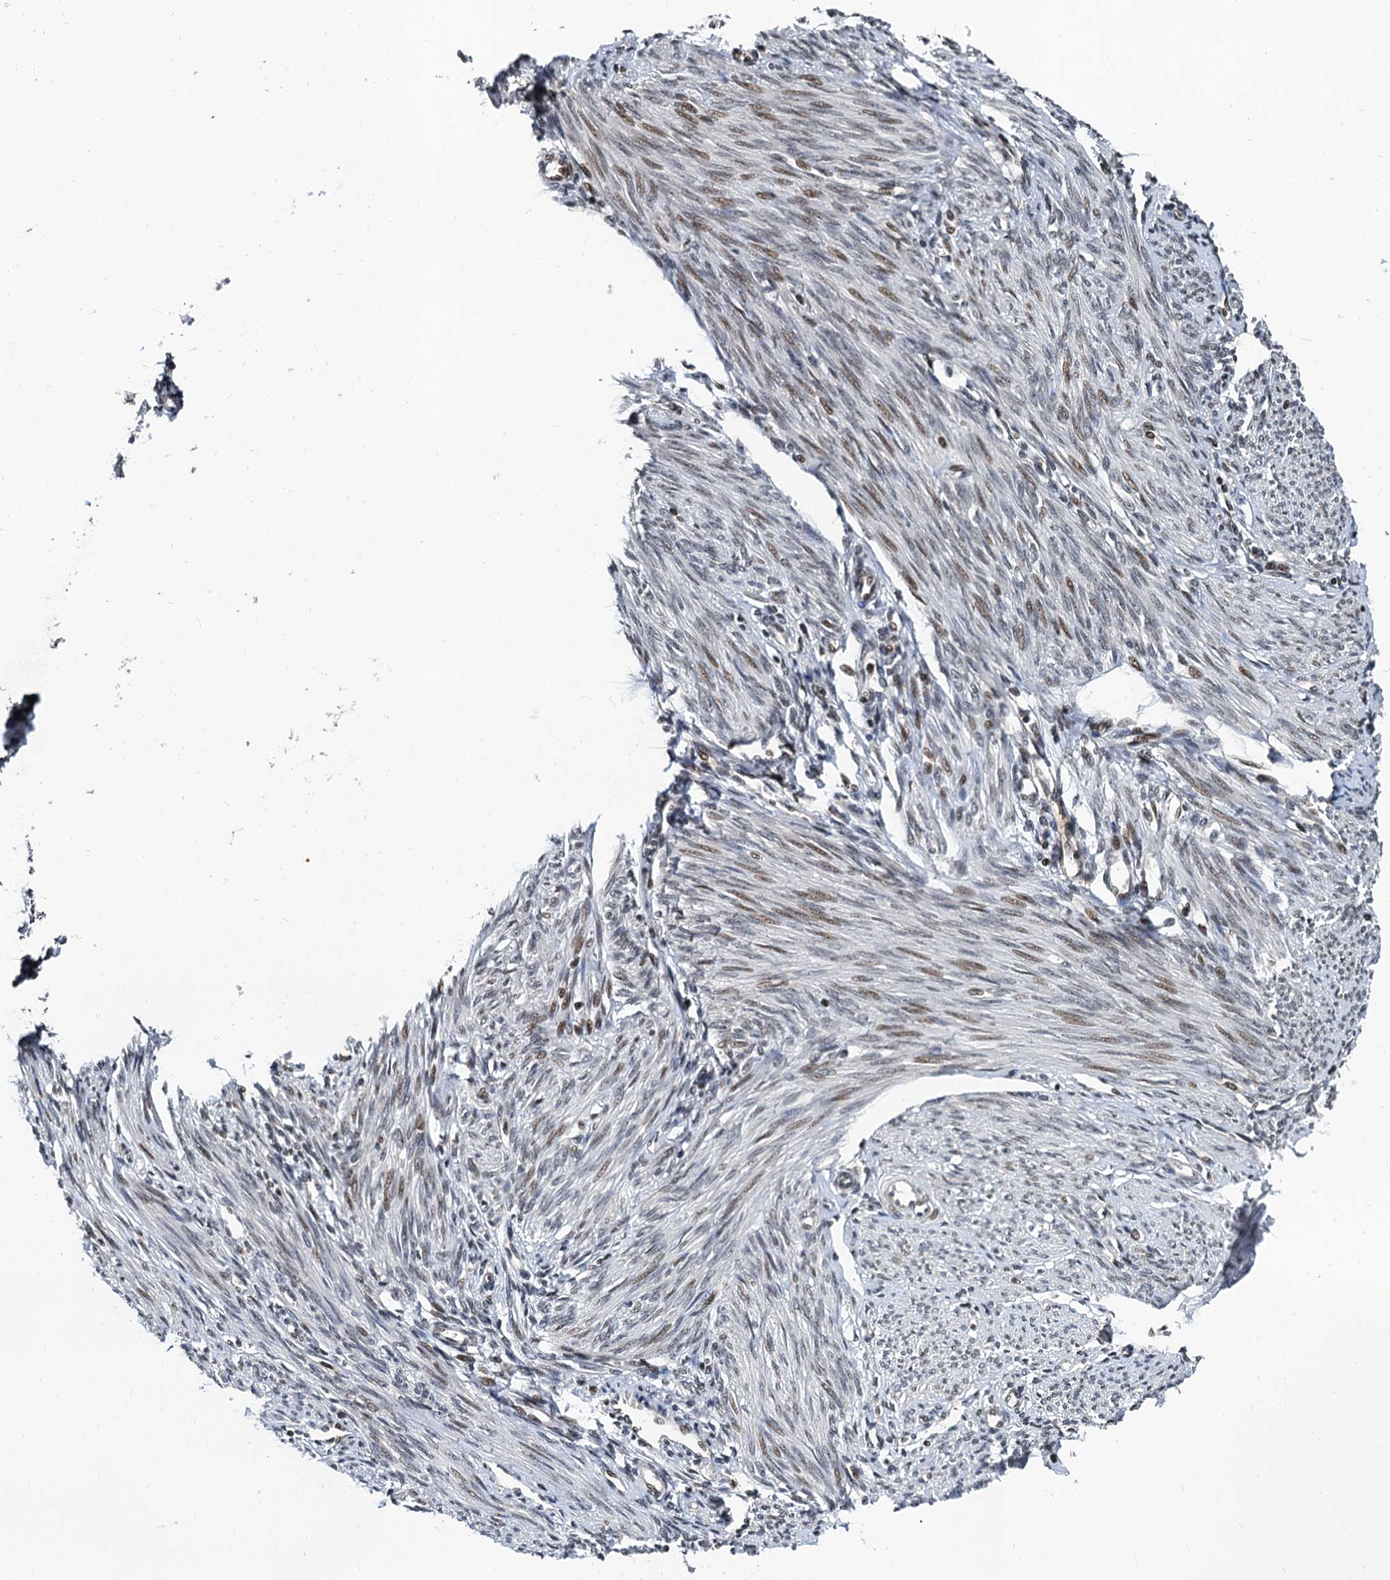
{"staining": {"intensity": "moderate", "quantity": "25%-75%", "location": "nuclear"}, "tissue": "endometrium", "cell_type": "Cells in endometrial stroma", "image_type": "normal", "snomed": [{"axis": "morphology", "description": "Normal tissue, NOS"}, {"axis": "topography", "description": "Uterus"}, {"axis": "topography", "description": "Endometrium"}], "caption": "This image exhibits immunohistochemistry (IHC) staining of unremarkable human endometrium, with medium moderate nuclear staining in about 25%-75% of cells in endometrial stroma.", "gene": "FAM217B", "patient": {"sex": "female", "age": 48}}